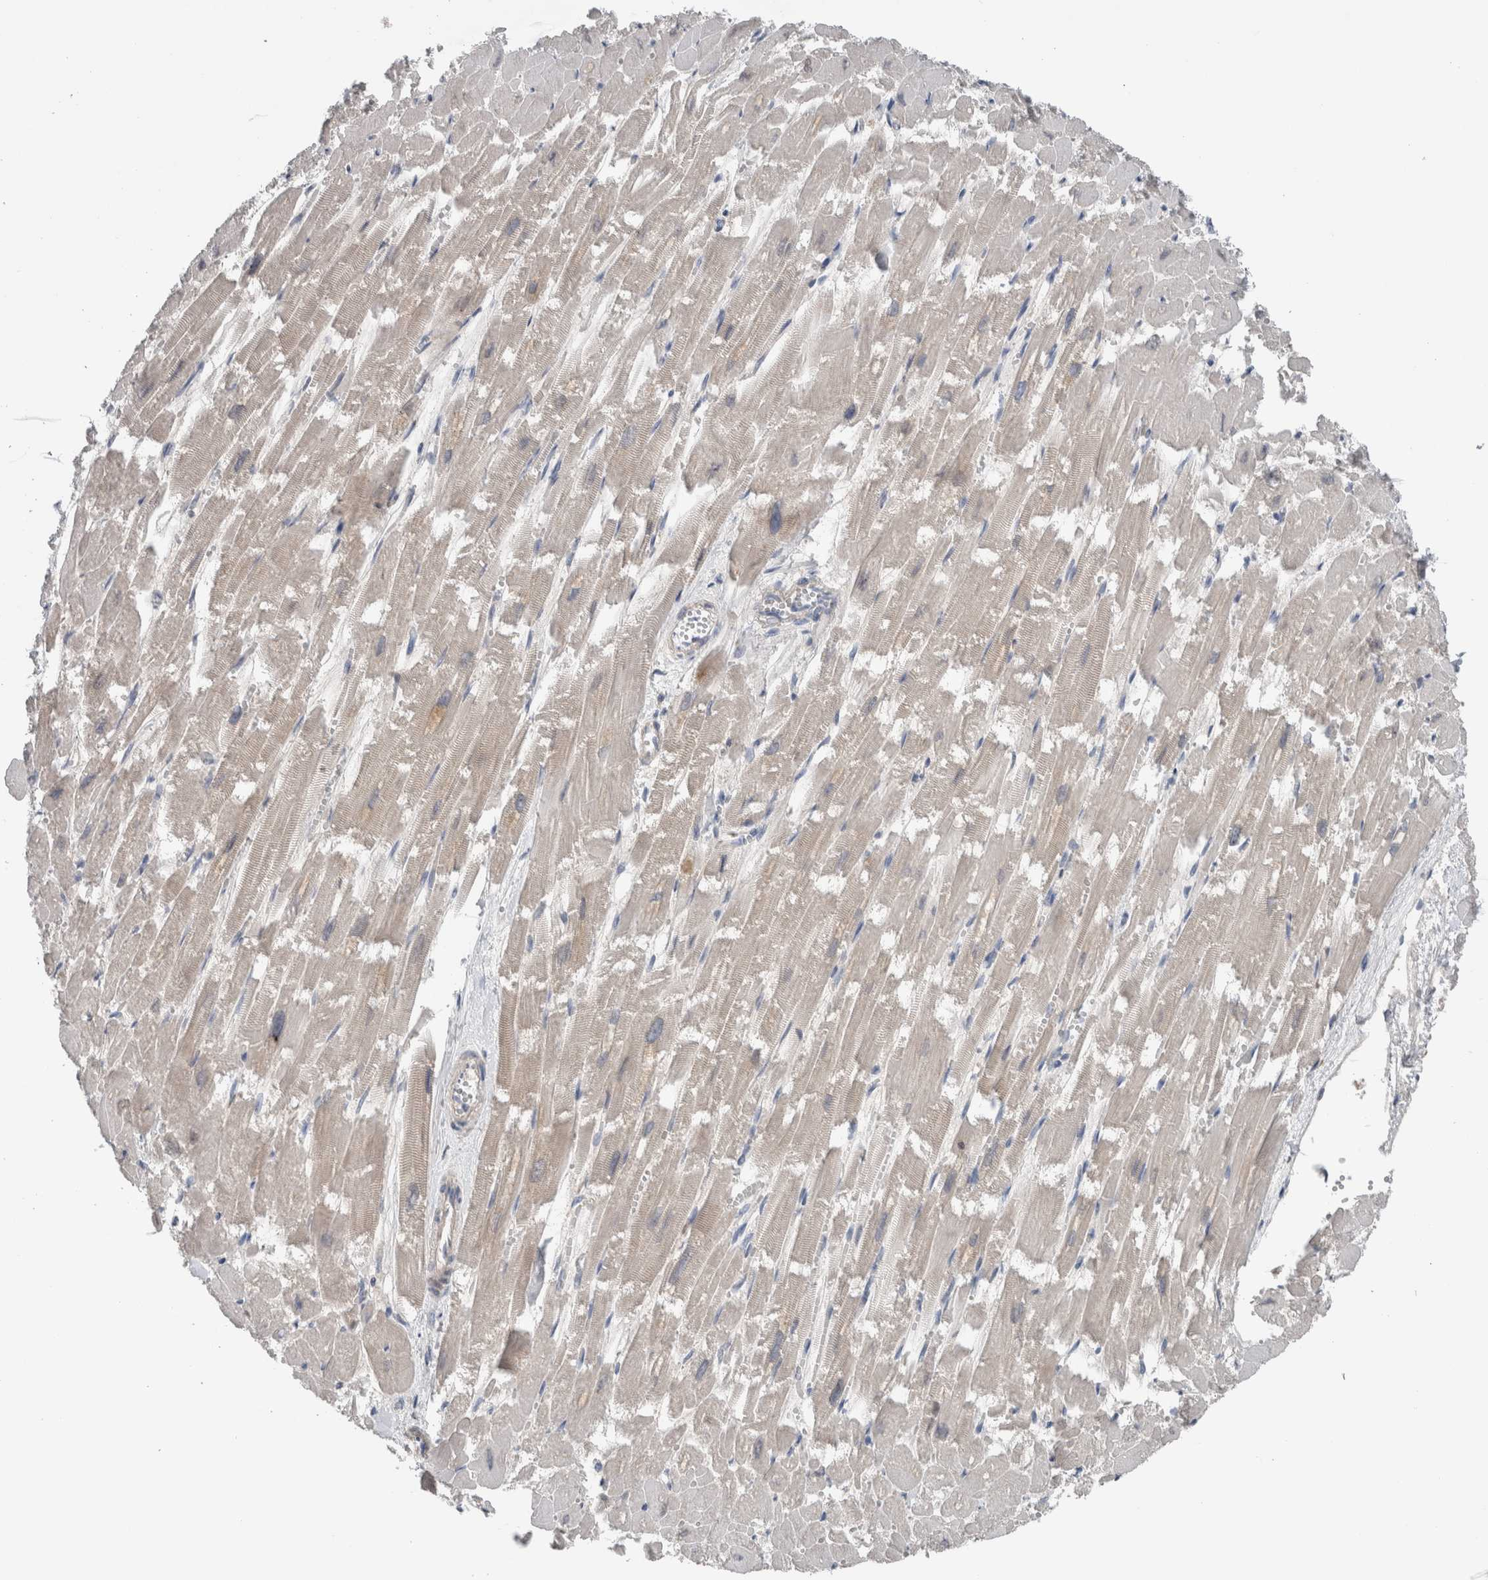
{"staining": {"intensity": "negative", "quantity": "none", "location": "none"}, "tissue": "heart muscle", "cell_type": "Cardiomyocytes", "image_type": "normal", "snomed": [{"axis": "morphology", "description": "Normal tissue, NOS"}, {"axis": "topography", "description": "Heart"}], "caption": "Protein analysis of benign heart muscle reveals no significant staining in cardiomyocytes.", "gene": "CRNN", "patient": {"sex": "male", "age": 54}}